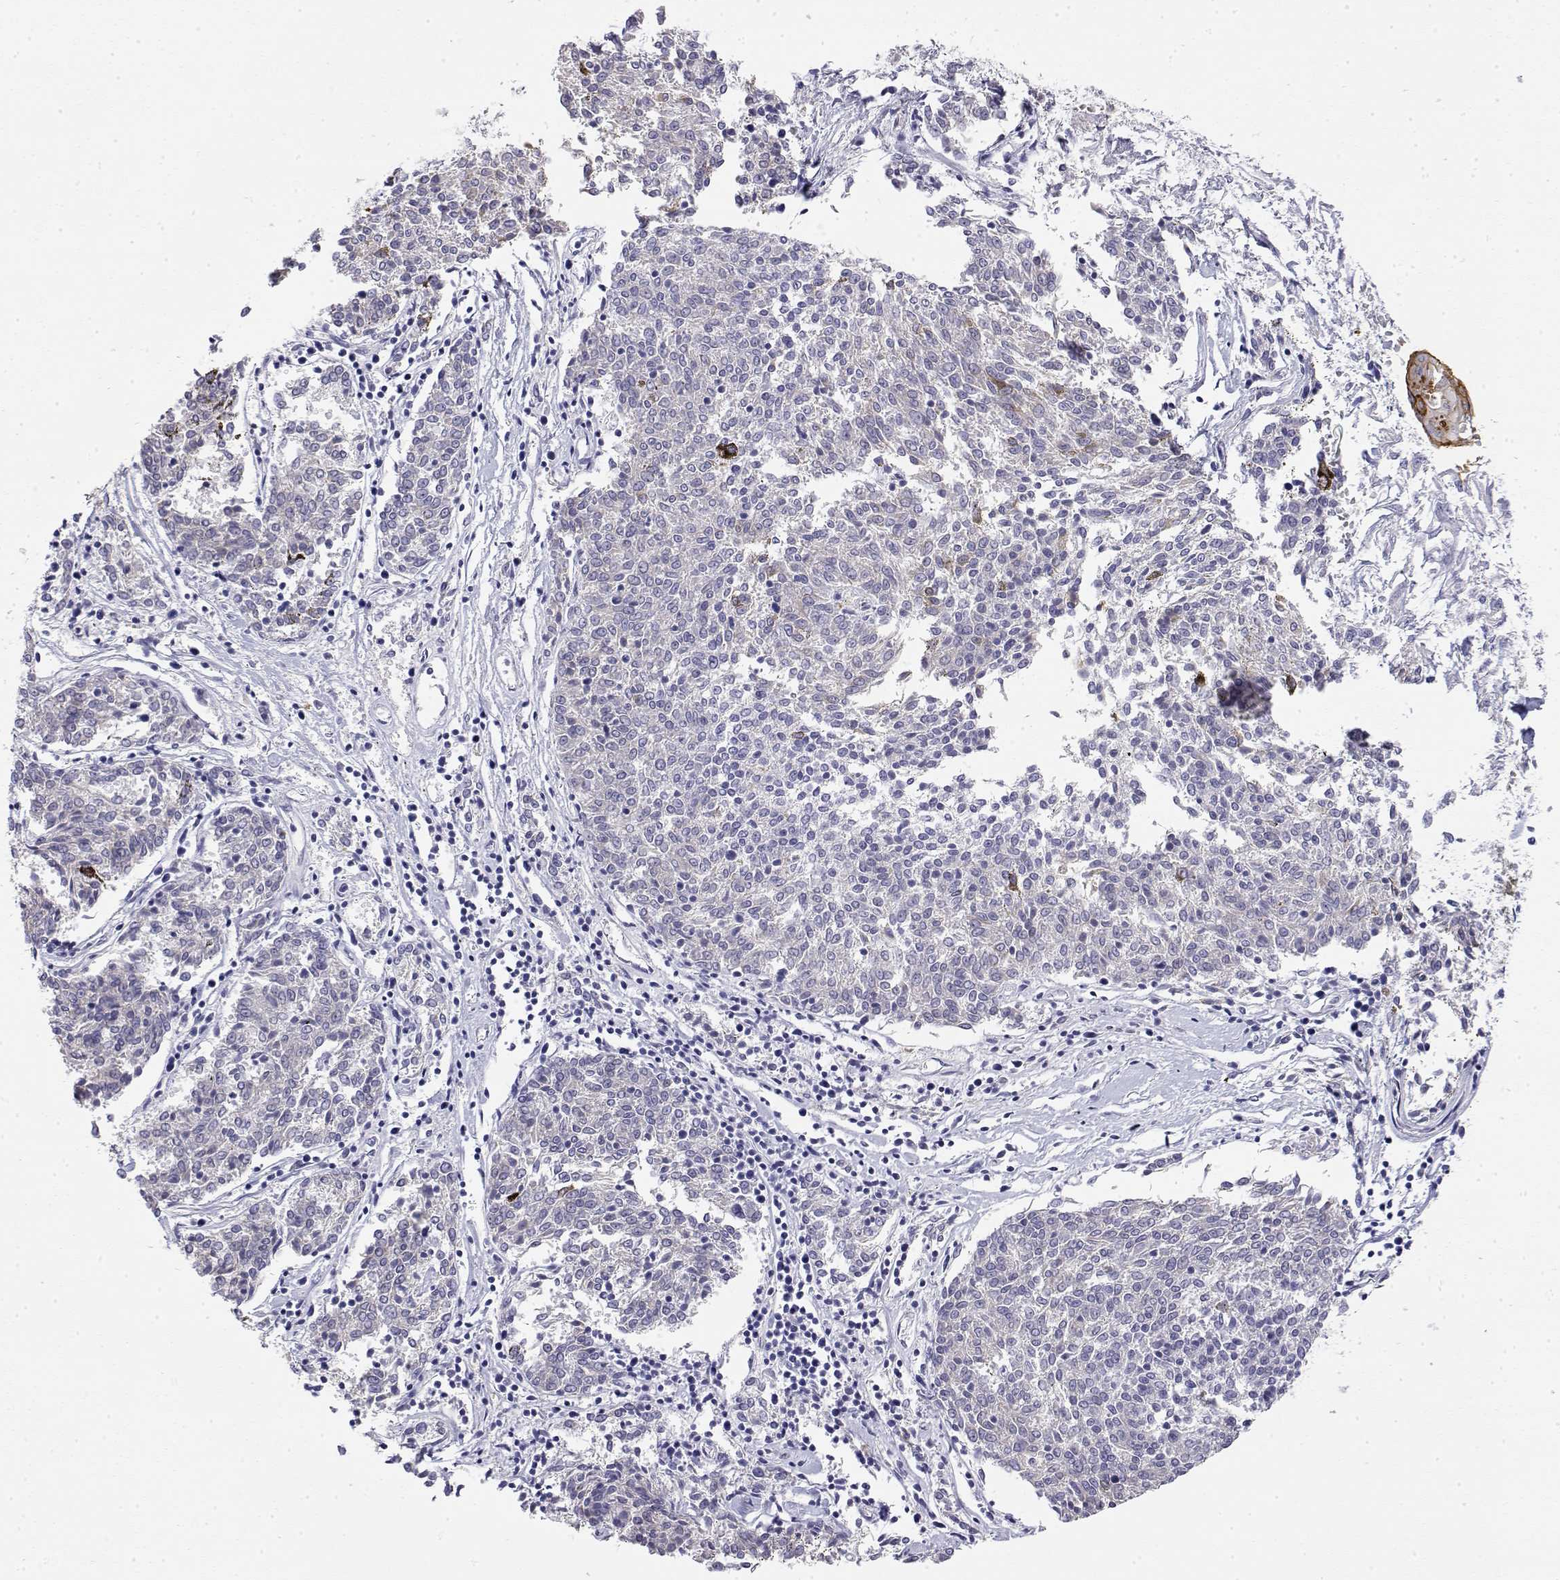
{"staining": {"intensity": "negative", "quantity": "none", "location": "none"}, "tissue": "melanoma", "cell_type": "Tumor cells", "image_type": "cancer", "snomed": [{"axis": "morphology", "description": "Malignant melanoma, NOS"}, {"axis": "topography", "description": "Skin"}], "caption": "Immunohistochemical staining of human malignant melanoma shows no significant expression in tumor cells.", "gene": "LY6D", "patient": {"sex": "female", "age": 72}}